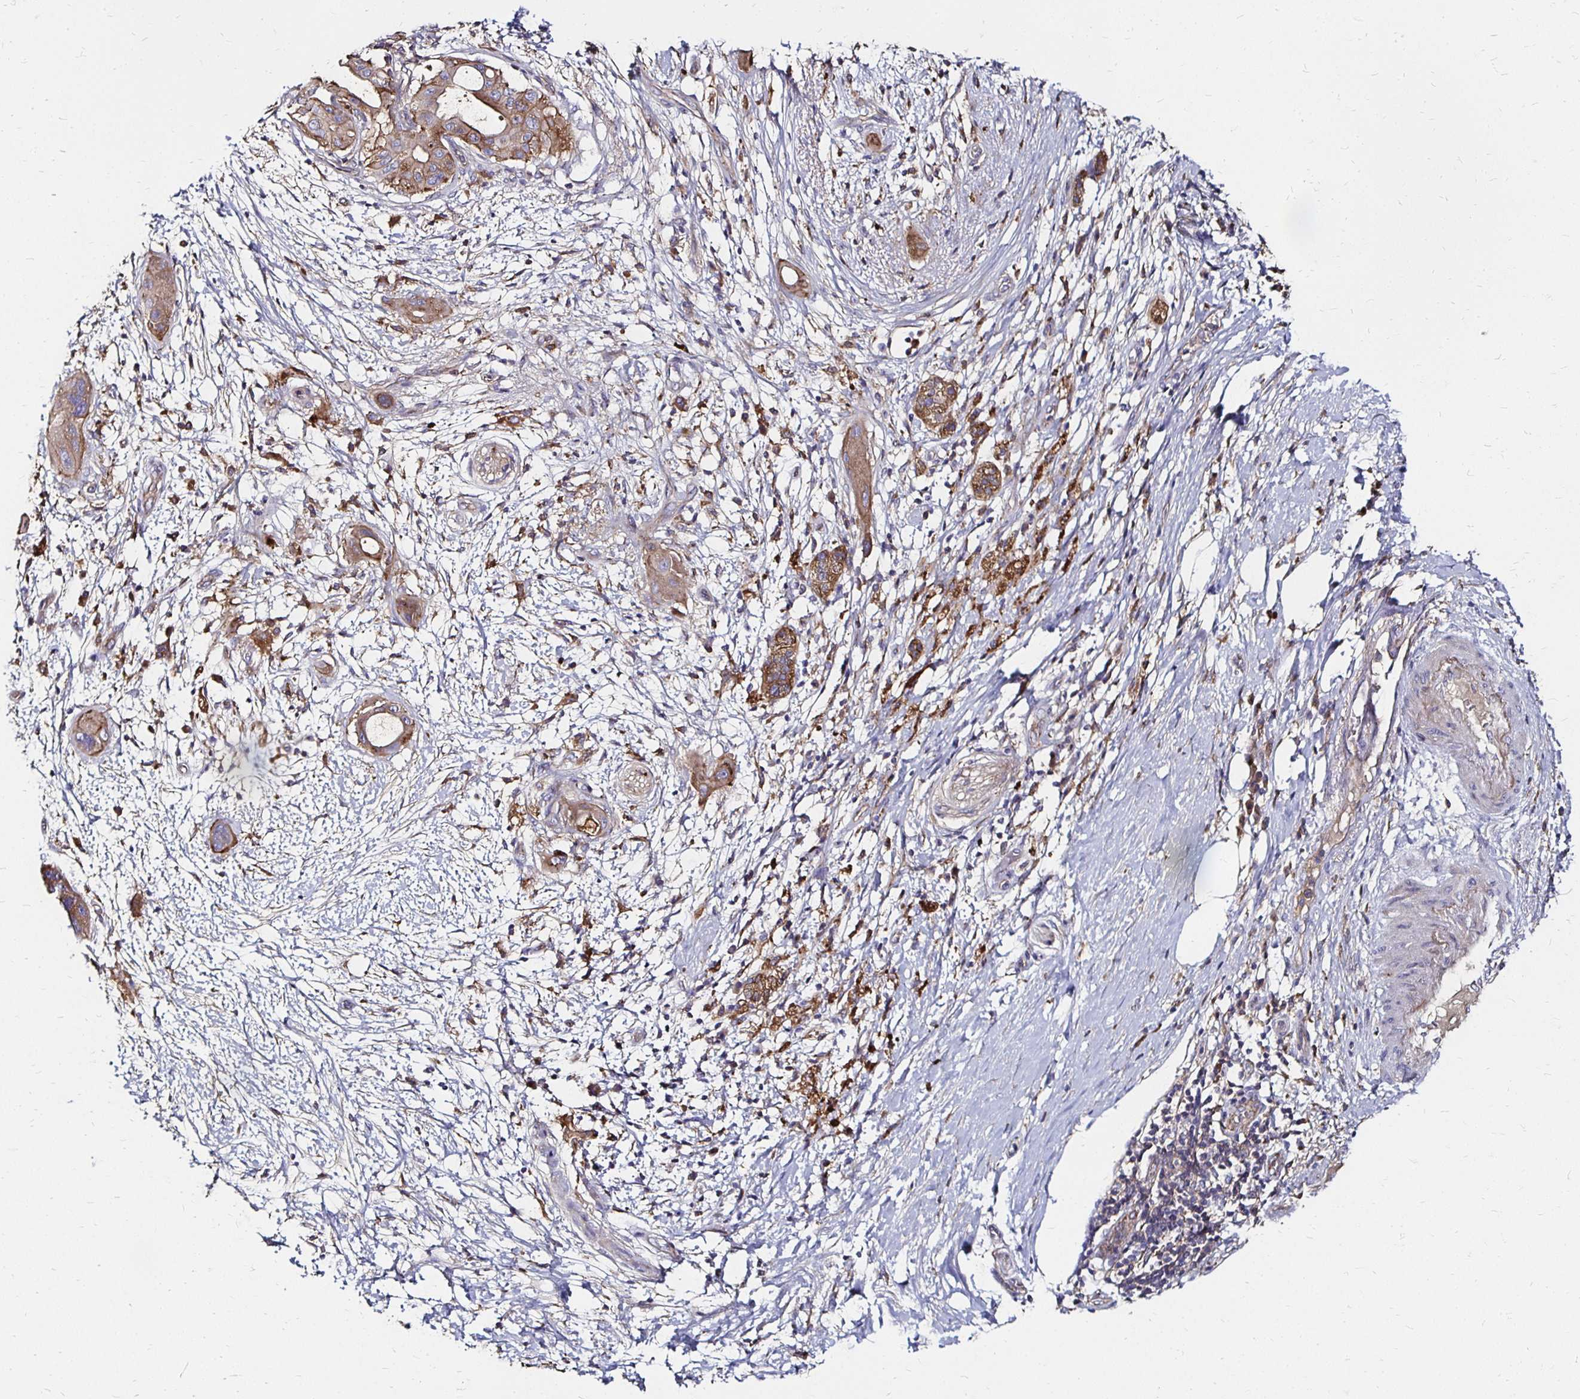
{"staining": {"intensity": "moderate", "quantity": ">75%", "location": "cytoplasmic/membranous"}, "tissue": "pancreatic cancer", "cell_type": "Tumor cells", "image_type": "cancer", "snomed": [{"axis": "morphology", "description": "Adenocarcinoma, NOS"}, {"axis": "topography", "description": "Pancreas"}], "caption": "Immunohistochemistry (DAB) staining of pancreatic cancer (adenocarcinoma) reveals moderate cytoplasmic/membranous protein staining in about >75% of tumor cells.", "gene": "NCSTN", "patient": {"sex": "male", "age": 68}}